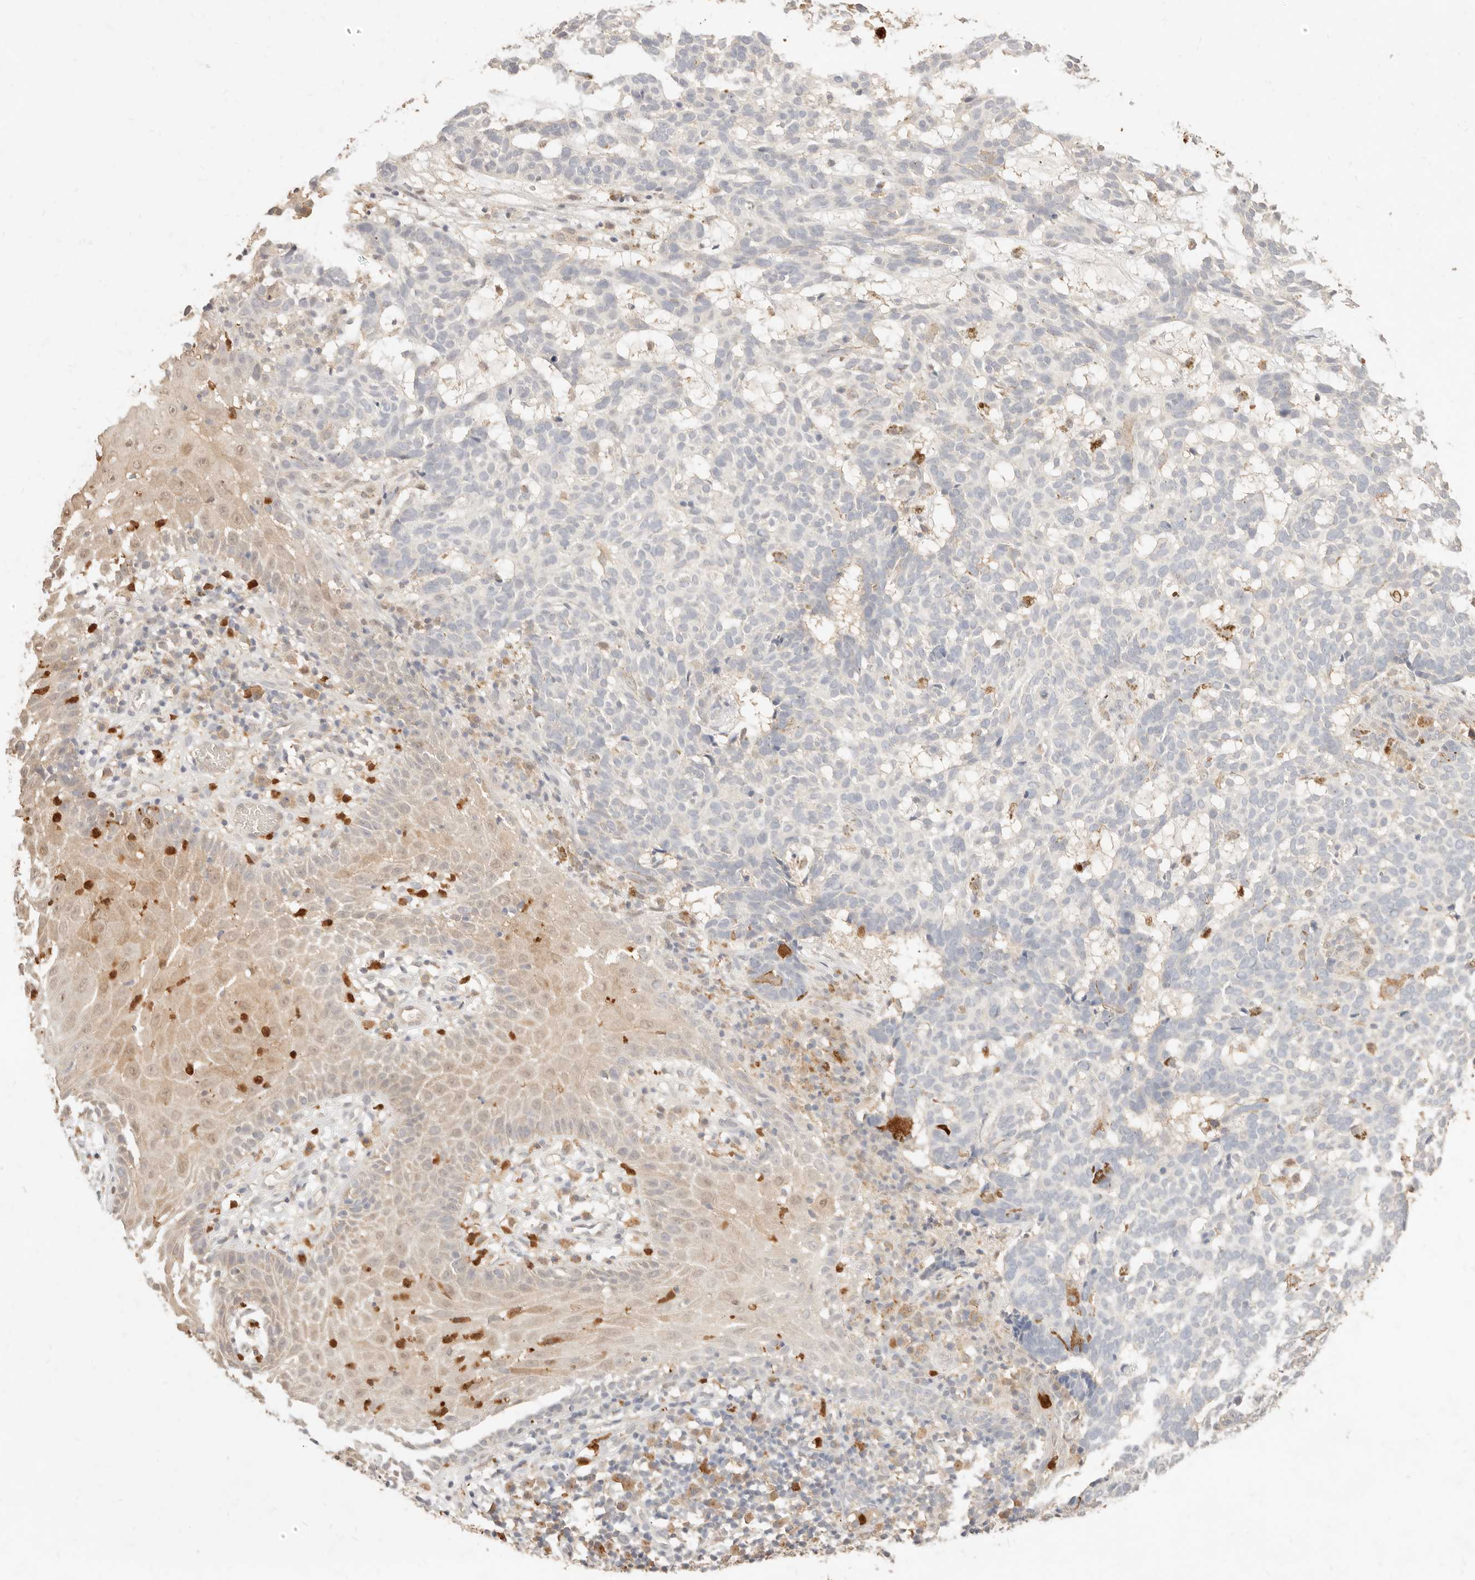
{"staining": {"intensity": "negative", "quantity": "none", "location": "none"}, "tissue": "skin cancer", "cell_type": "Tumor cells", "image_type": "cancer", "snomed": [{"axis": "morphology", "description": "Basal cell carcinoma"}, {"axis": "topography", "description": "Skin"}], "caption": "The immunohistochemistry (IHC) micrograph has no significant expression in tumor cells of skin cancer (basal cell carcinoma) tissue.", "gene": "TMTC2", "patient": {"sex": "male", "age": 85}}